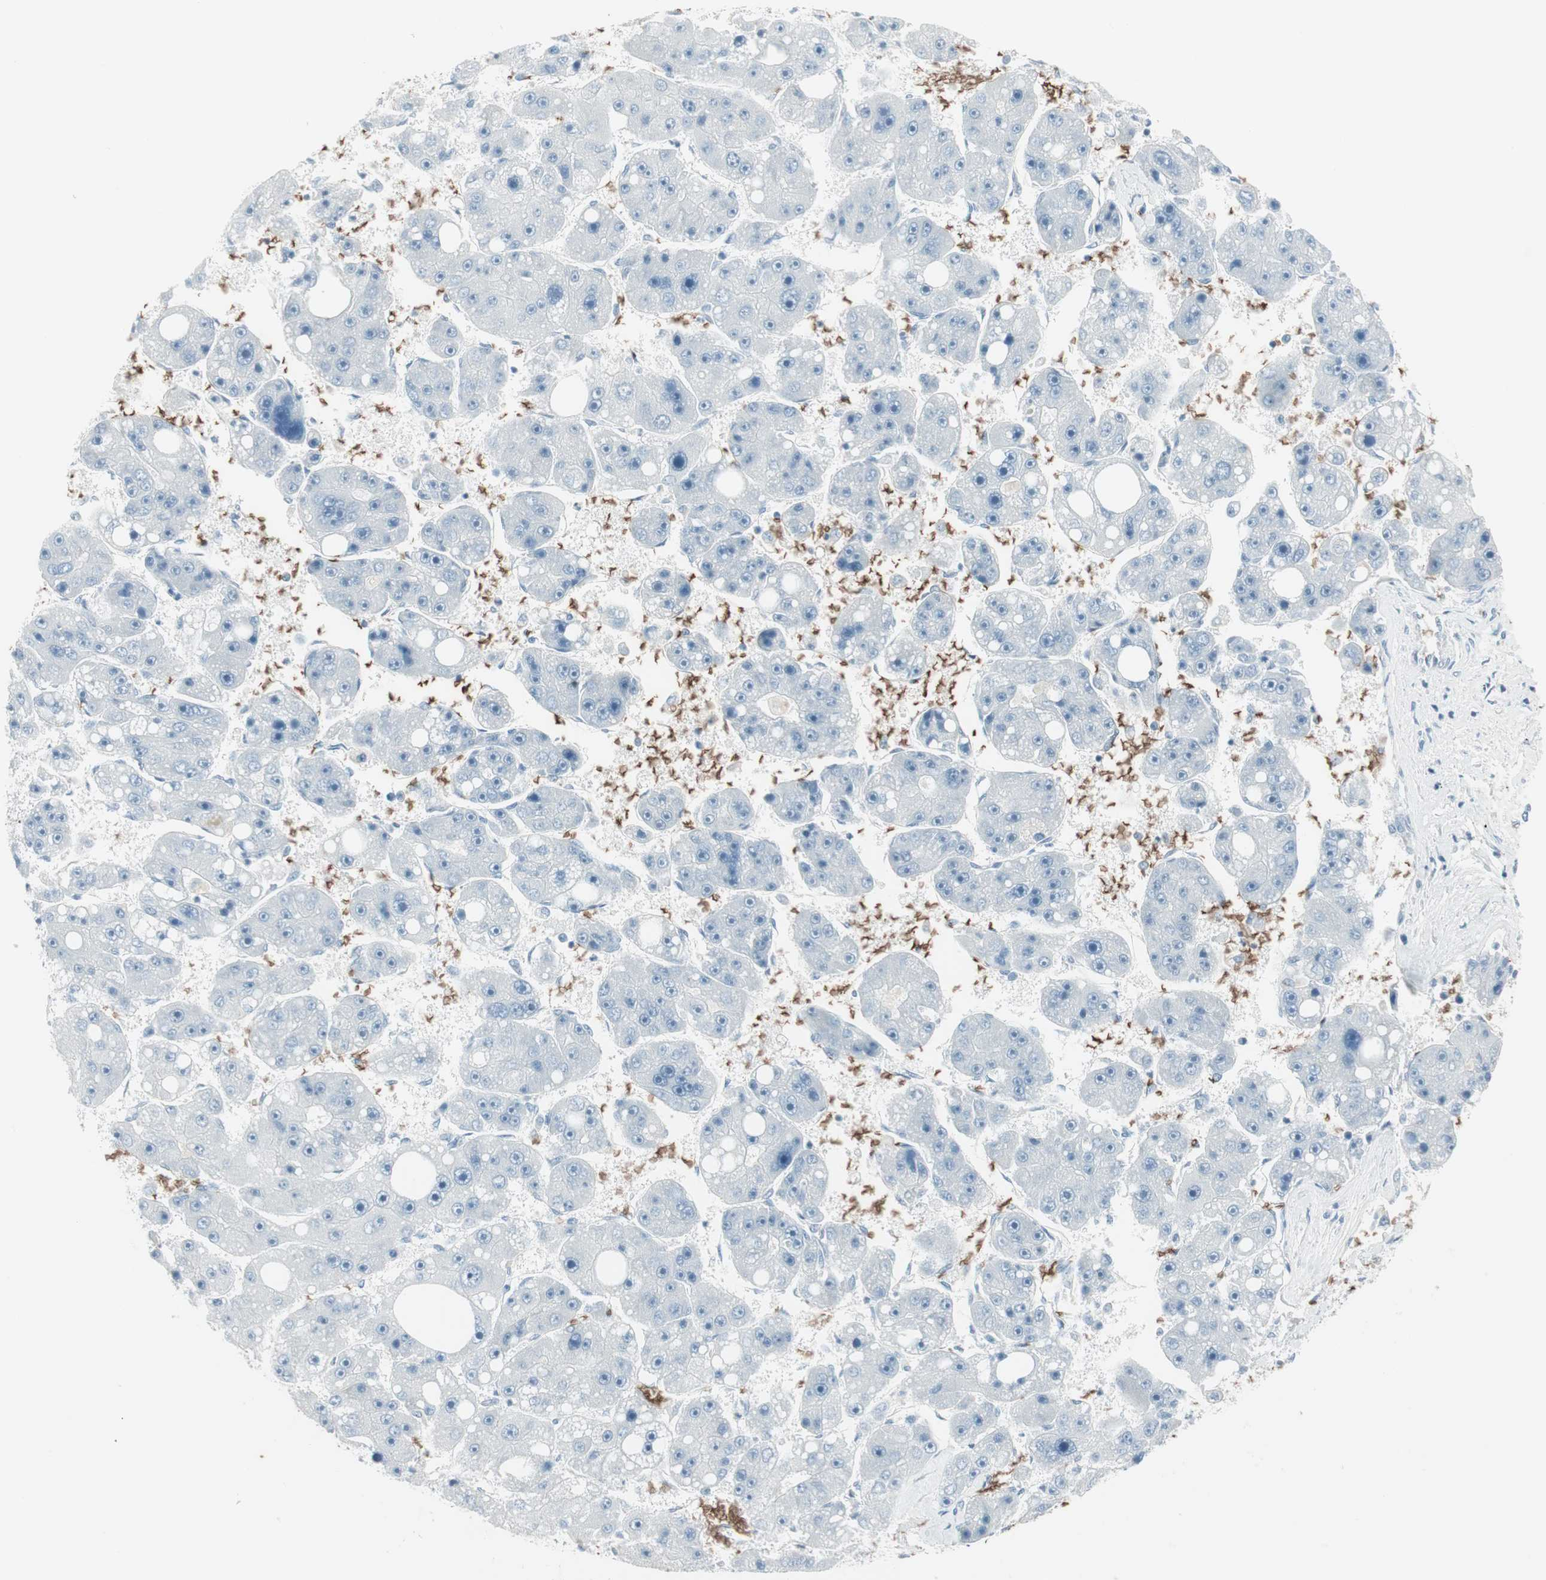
{"staining": {"intensity": "negative", "quantity": "none", "location": "none"}, "tissue": "liver cancer", "cell_type": "Tumor cells", "image_type": "cancer", "snomed": [{"axis": "morphology", "description": "Carcinoma, Hepatocellular, NOS"}, {"axis": "topography", "description": "Liver"}], "caption": "Tumor cells show no significant expression in liver cancer (hepatocellular carcinoma).", "gene": "MAP4K1", "patient": {"sex": "female", "age": 61}}